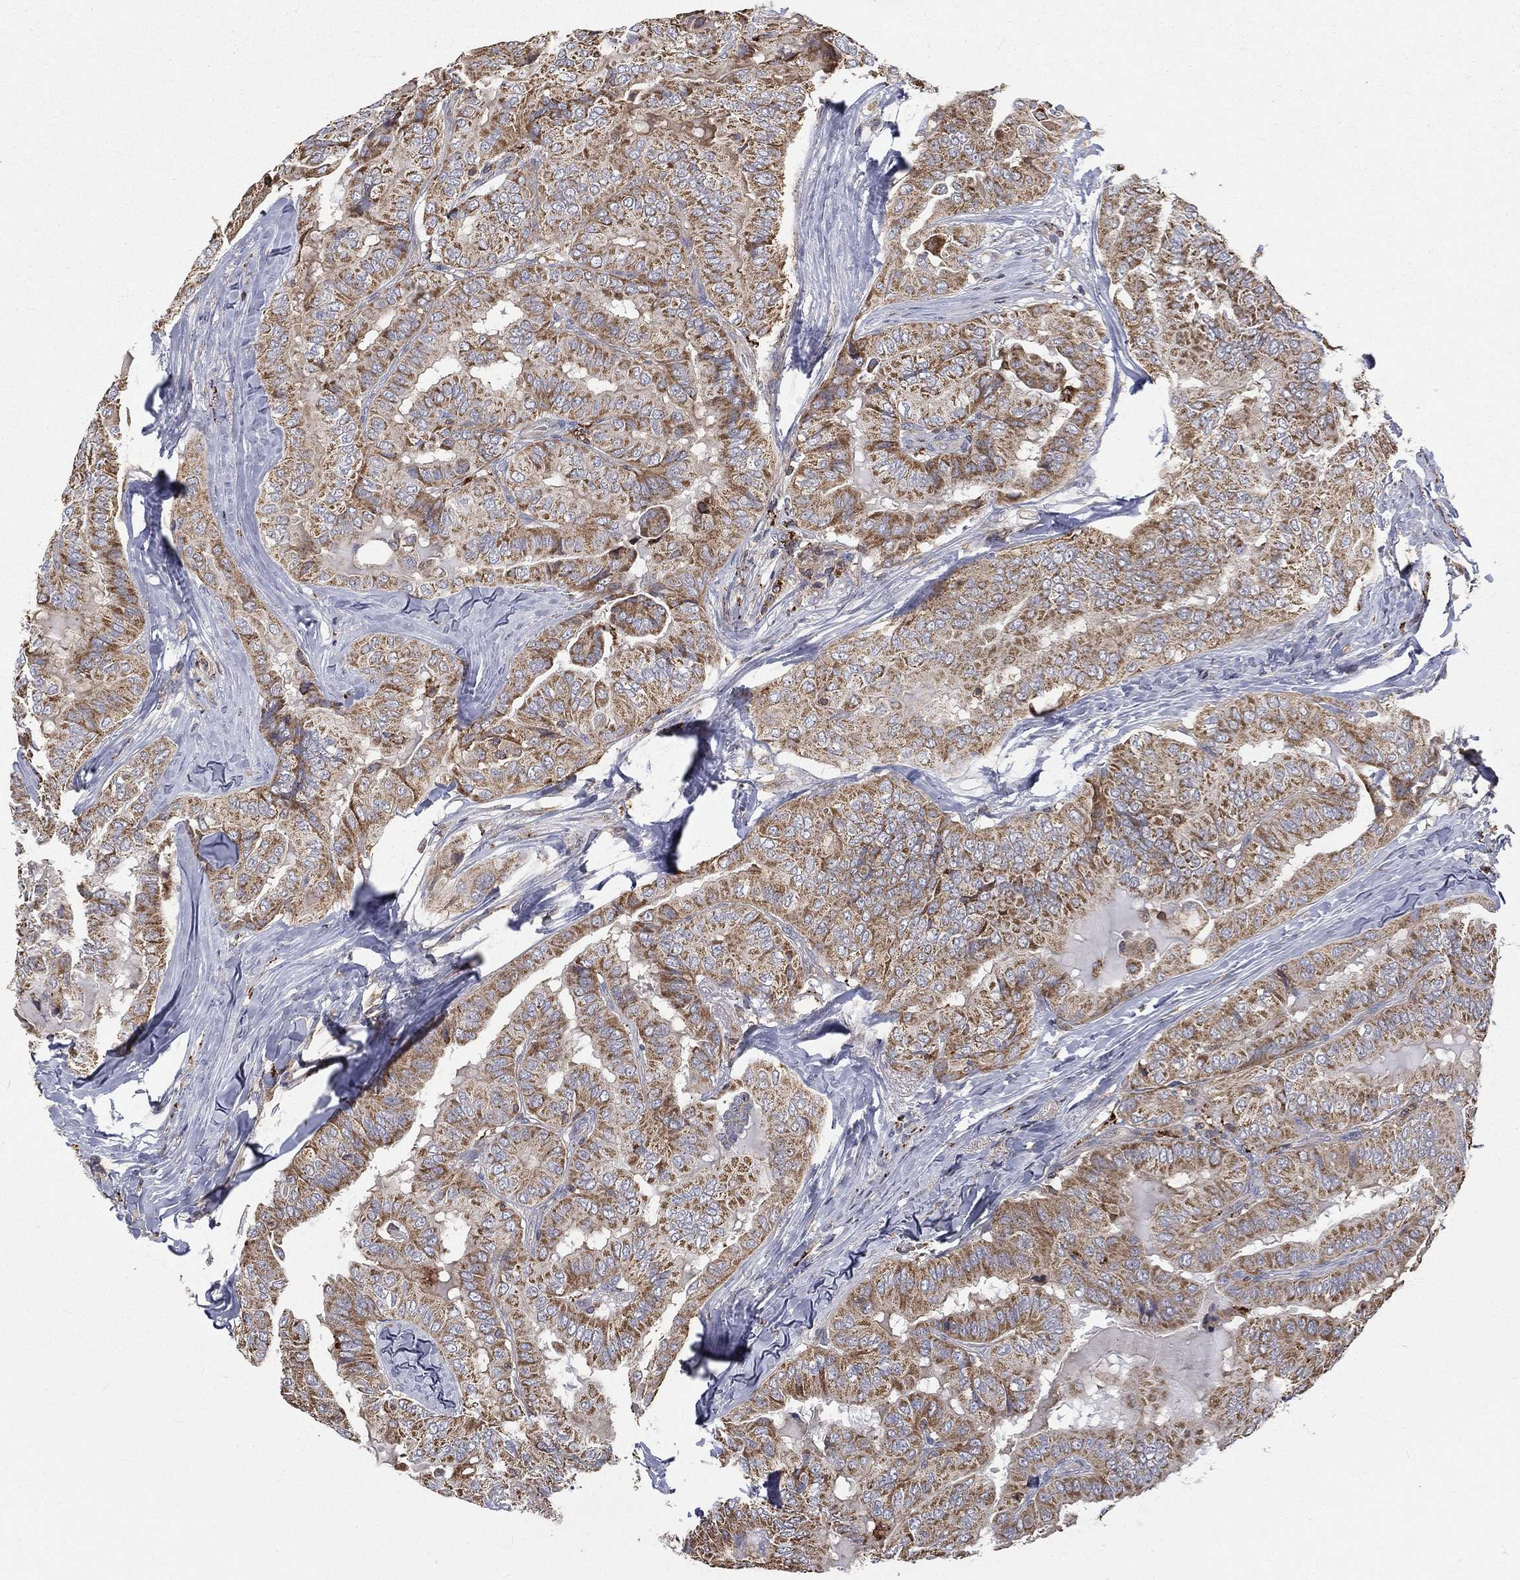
{"staining": {"intensity": "strong", "quantity": "25%-75%", "location": "cytoplasmic/membranous"}, "tissue": "thyroid cancer", "cell_type": "Tumor cells", "image_type": "cancer", "snomed": [{"axis": "morphology", "description": "Papillary adenocarcinoma, NOS"}, {"axis": "topography", "description": "Thyroid gland"}], "caption": "This image displays IHC staining of papillary adenocarcinoma (thyroid), with high strong cytoplasmic/membranous expression in approximately 25%-75% of tumor cells.", "gene": "RIN3", "patient": {"sex": "female", "age": 68}}